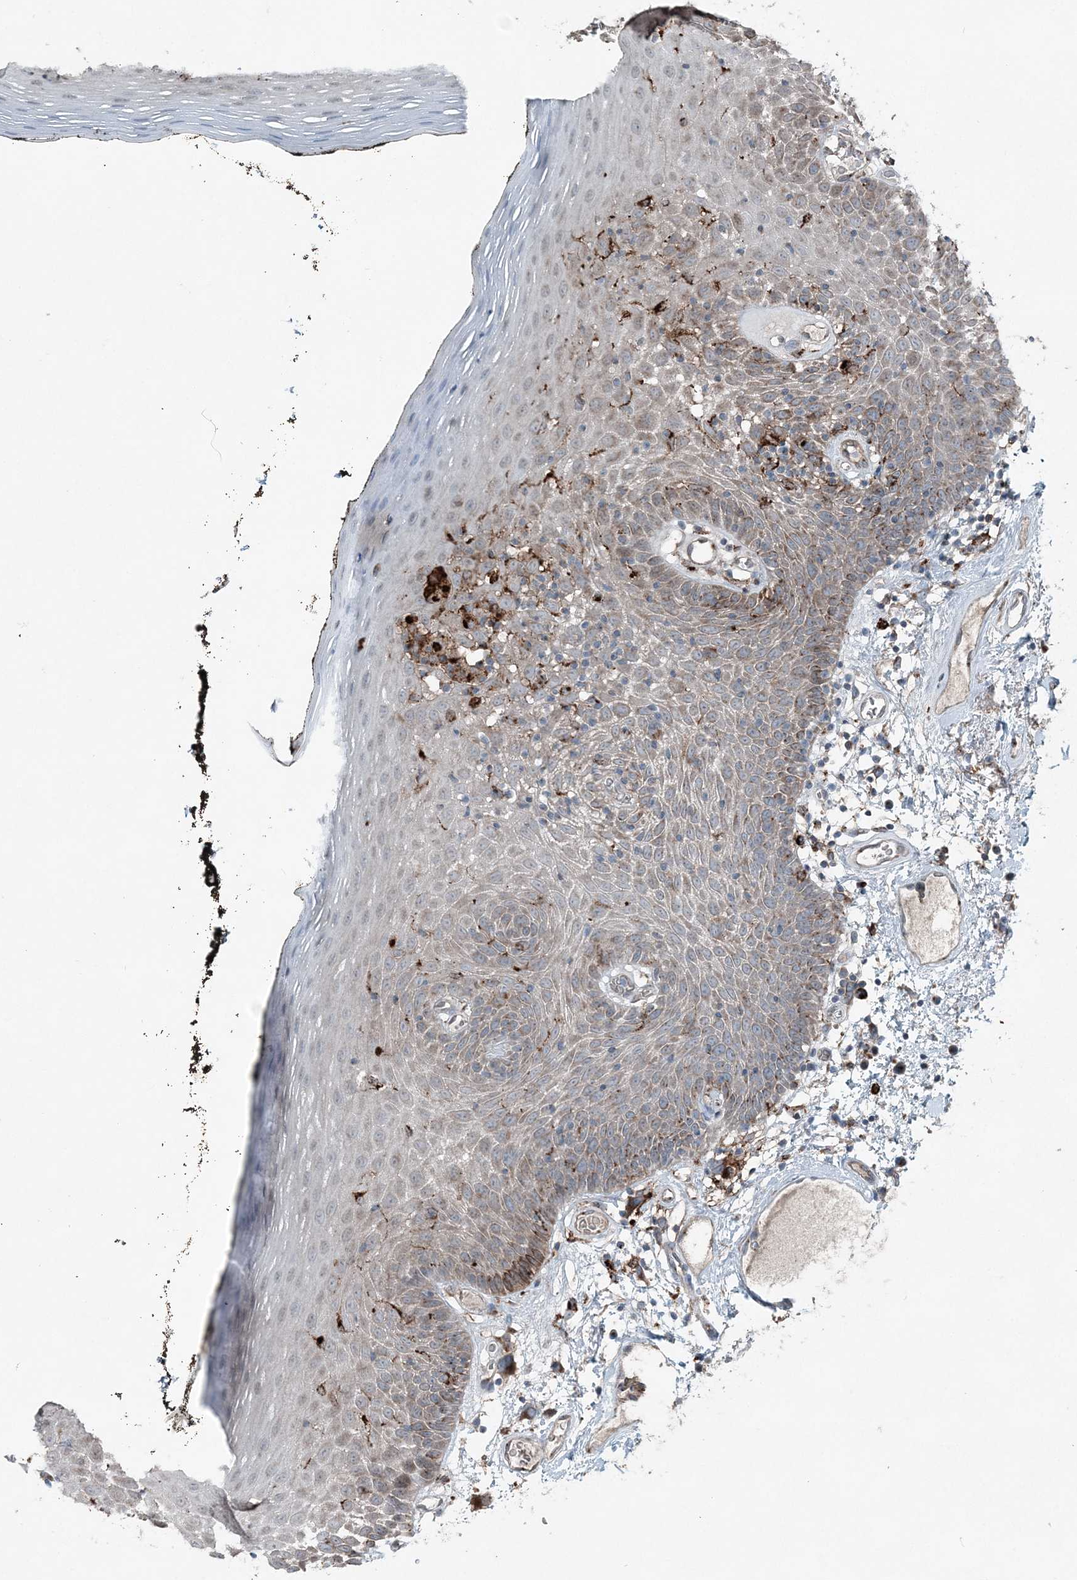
{"staining": {"intensity": "moderate", "quantity": "<25%", "location": "cytoplasmic/membranous"}, "tissue": "oral mucosa", "cell_type": "Squamous epithelial cells", "image_type": "normal", "snomed": [{"axis": "morphology", "description": "Normal tissue, NOS"}, {"axis": "topography", "description": "Oral tissue"}], "caption": "A low amount of moderate cytoplasmic/membranous expression is seen in about <25% of squamous epithelial cells in unremarkable oral mucosa.", "gene": "KY", "patient": {"sex": "male", "age": 74}}